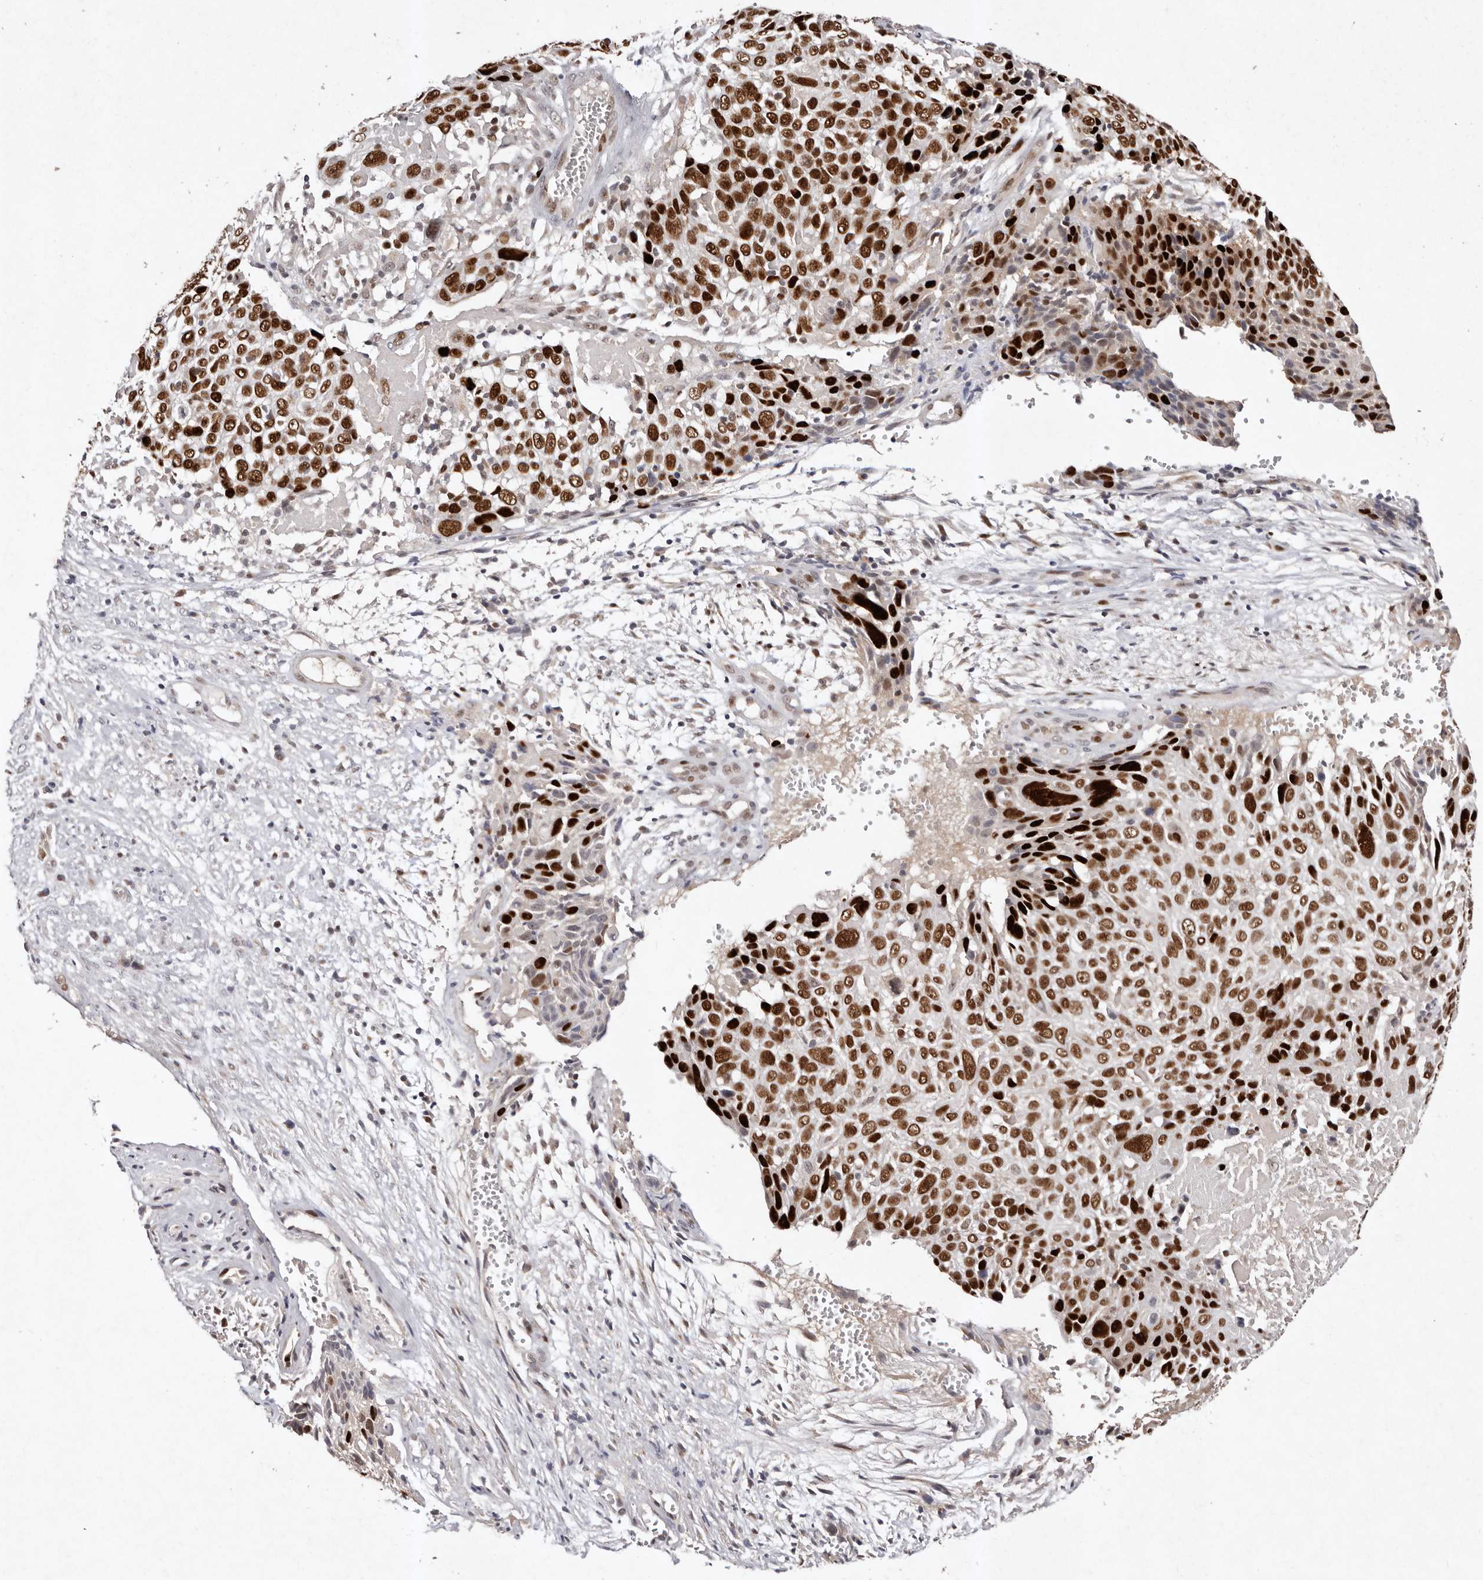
{"staining": {"intensity": "strong", "quantity": ">75%", "location": "nuclear"}, "tissue": "cervical cancer", "cell_type": "Tumor cells", "image_type": "cancer", "snomed": [{"axis": "morphology", "description": "Squamous cell carcinoma, NOS"}, {"axis": "topography", "description": "Cervix"}], "caption": "A photomicrograph showing strong nuclear positivity in approximately >75% of tumor cells in squamous cell carcinoma (cervical), as visualized by brown immunohistochemical staining.", "gene": "KLF7", "patient": {"sex": "female", "age": 74}}